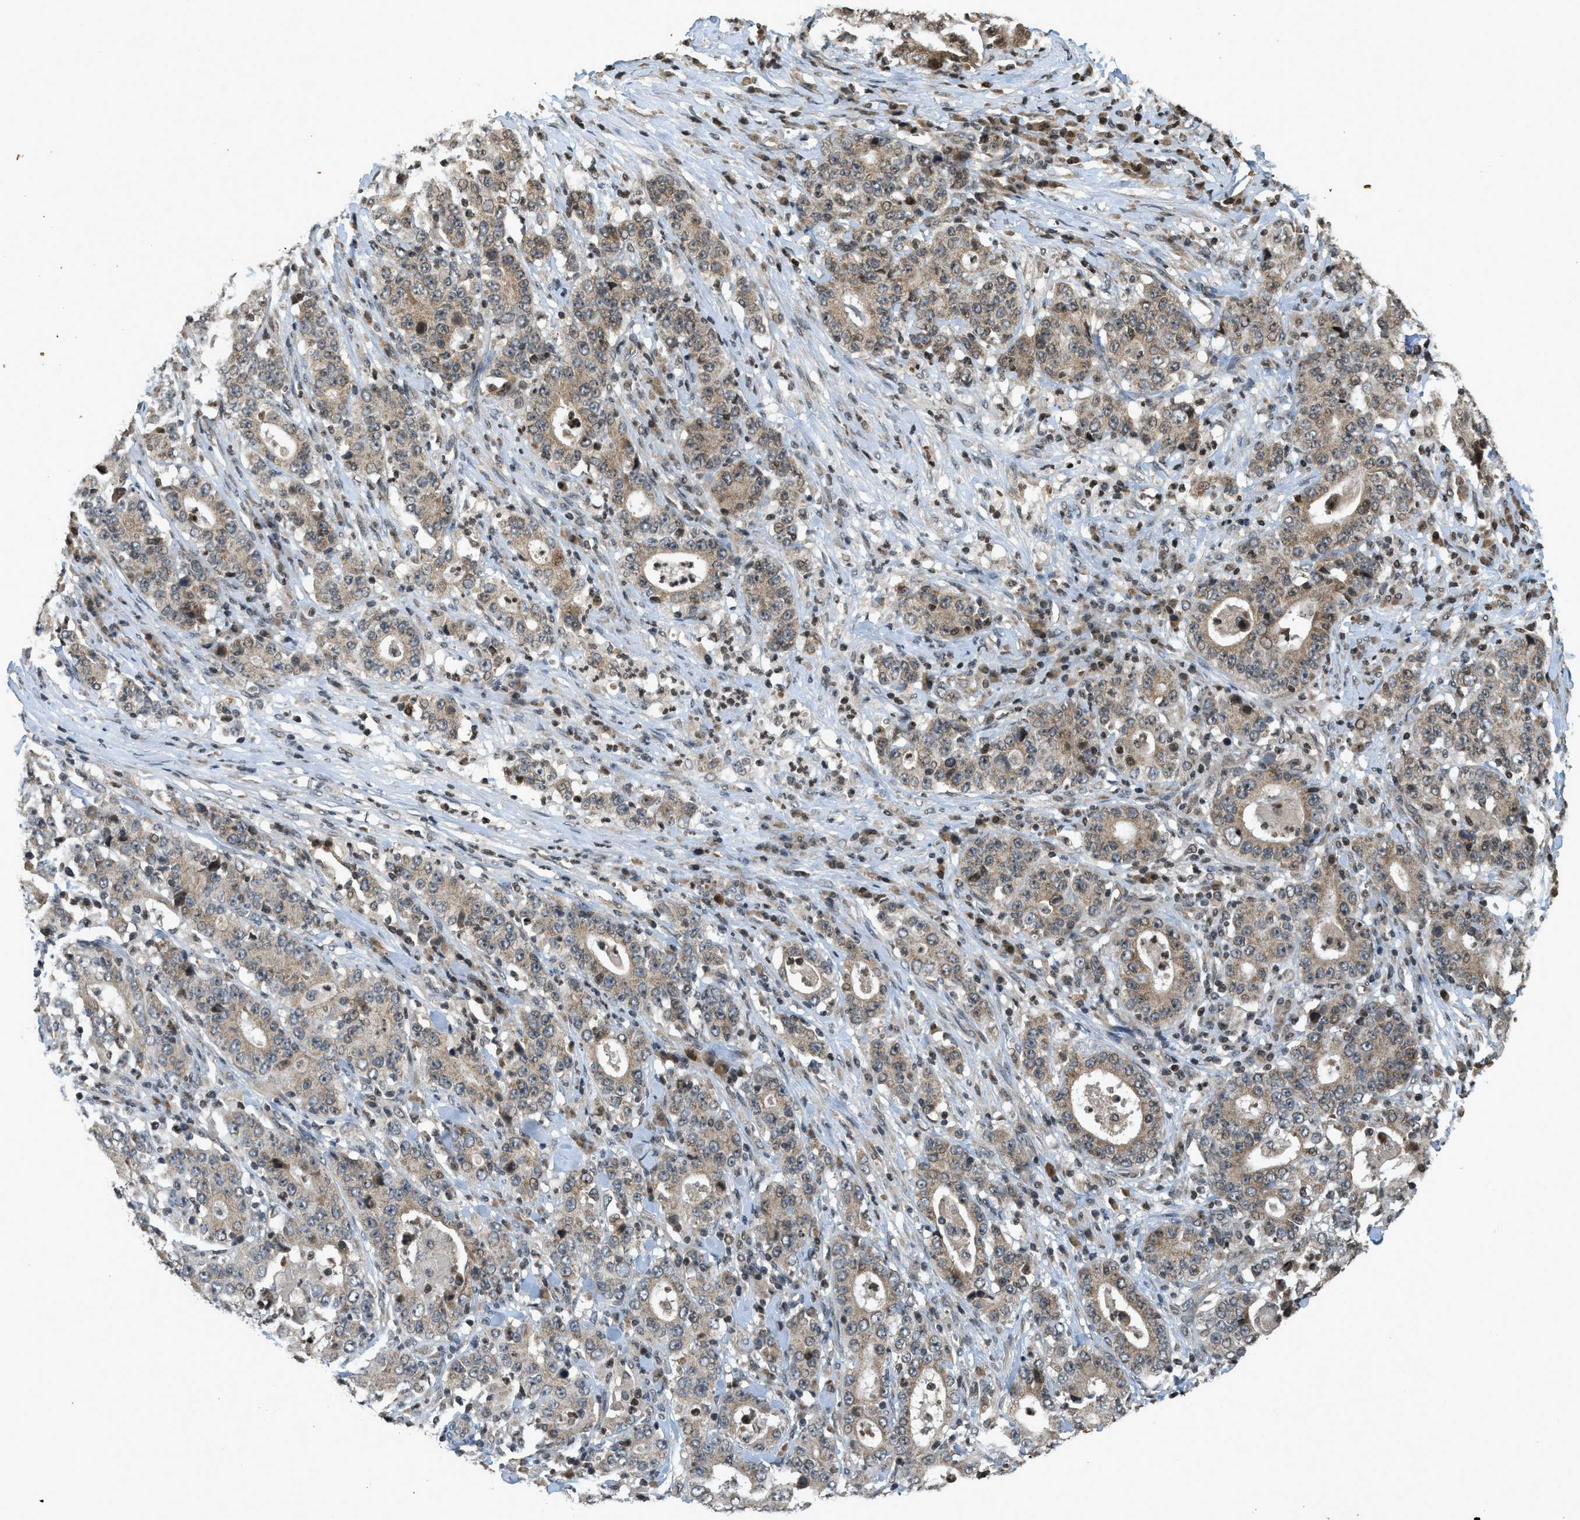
{"staining": {"intensity": "weak", "quantity": ">75%", "location": "cytoplasmic/membranous"}, "tissue": "stomach cancer", "cell_type": "Tumor cells", "image_type": "cancer", "snomed": [{"axis": "morphology", "description": "Normal tissue, NOS"}, {"axis": "morphology", "description": "Adenocarcinoma, NOS"}, {"axis": "topography", "description": "Stomach, upper"}, {"axis": "topography", "description": "Stomach"}], "caption": "Adenocarcinoma (stomach) tissue displays weak cytoplasmic/membranous staining in about >75% of tumor cells (brown staining indicates protein expression, while blue staining denotes nuclei).", "gene": "SIAH1", "patient": {"sex": "male", "age": 59}}